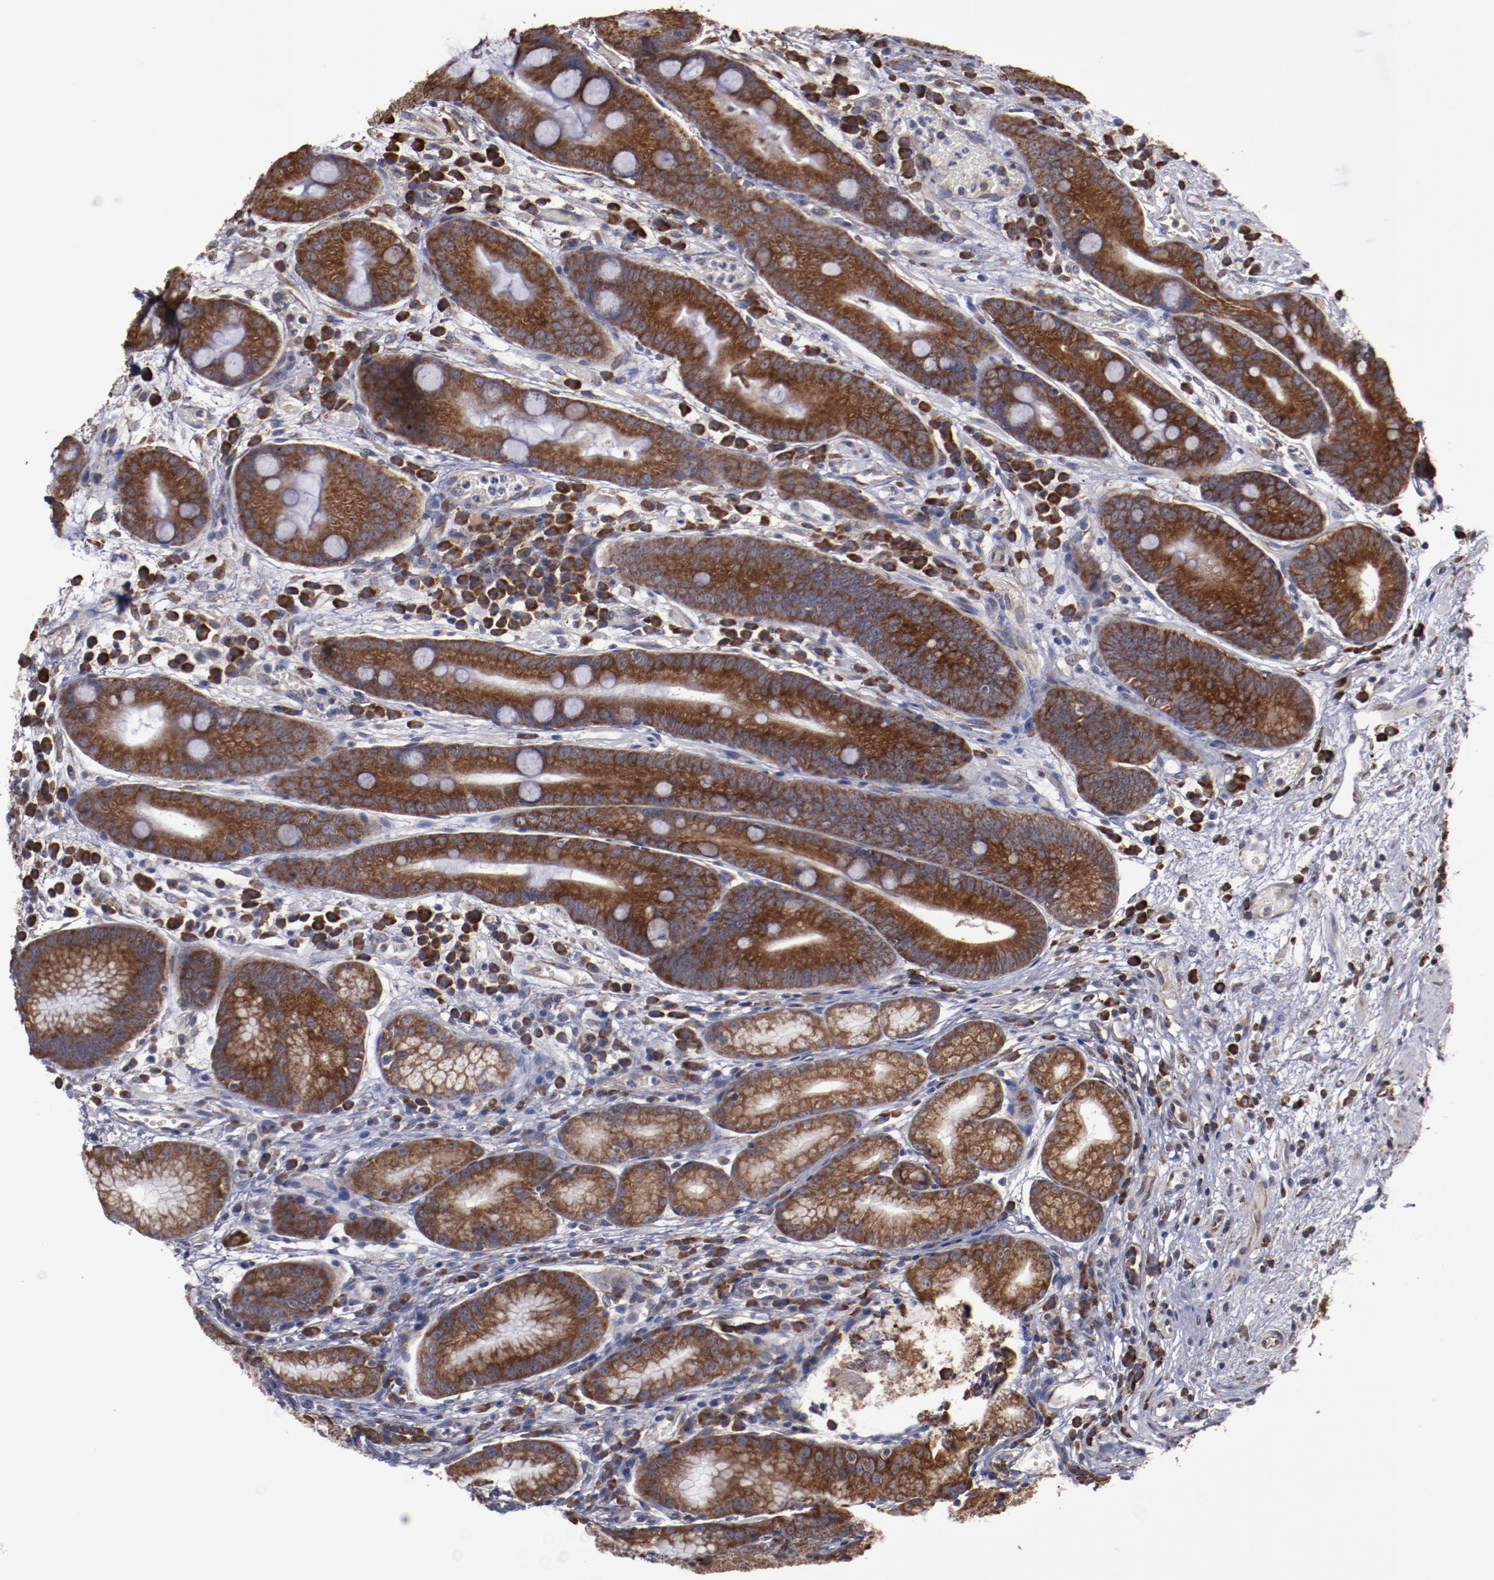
{"staining": {"intensity": "strong", "quantity": ">75%", "location": "cytoplasmic/membranous"}, "tissue": "stomach", "cell_type": "Glandular cells", "image_type": "normal", "snomed": [{"axis": "morphology", "description": "Normal tissue, NOS"}, {"axis": "morphology", "description": "Inflammation, NOS"}, {"axis": "topography", "description": "Stomach, lower"}], "caption": "IHC histopathology image of unremarkable stomach stained for a protein (brown), which shows high levels of strong cytoplasmic/membranous staining in approximately >75% of glandular cells.", "gene": "RPS4X", "patient": {"sex": "male", "age": 59}}